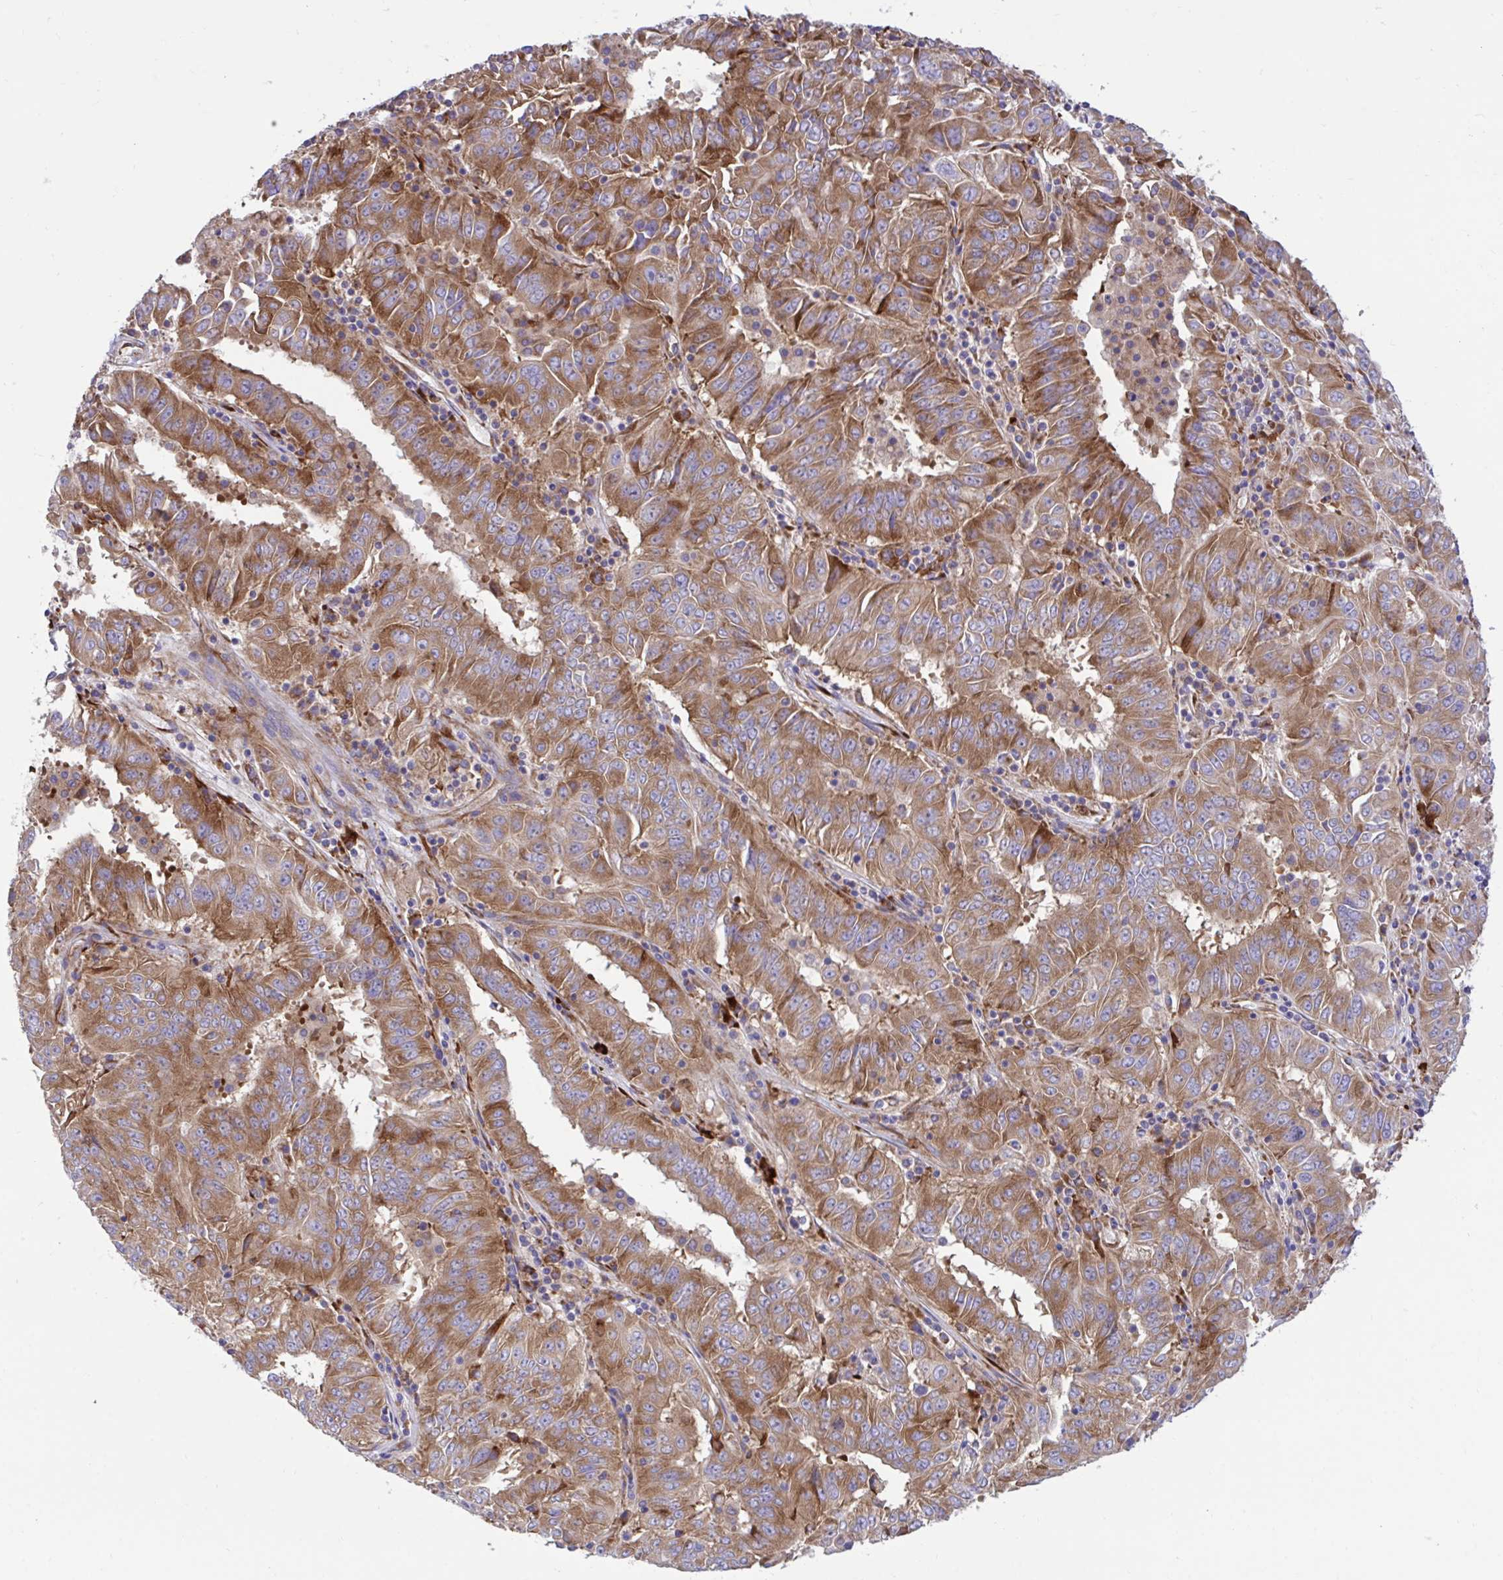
{"staining": {"intensity": "moderate", "quantity": ">75%", "location": "cytoplasmic/membranous"}, "tissue": "pancreatic cancer", "cell_type": "Tumor cells", "image_type": "cancer", "snomed": [{"axis": "morphology", "description": "Adenocarcinoma, NOS"}, {"axis": "topography", "description": "Pancreas"}], "caption": "Protein analysis of adenocarcinoma (pancreatic) tissue shows moderate cytoplasmic/membranous staining in approximately >75% of tumor cells.", "gene": "RPS15", "patient": {"sex": "male", "age": 63}}